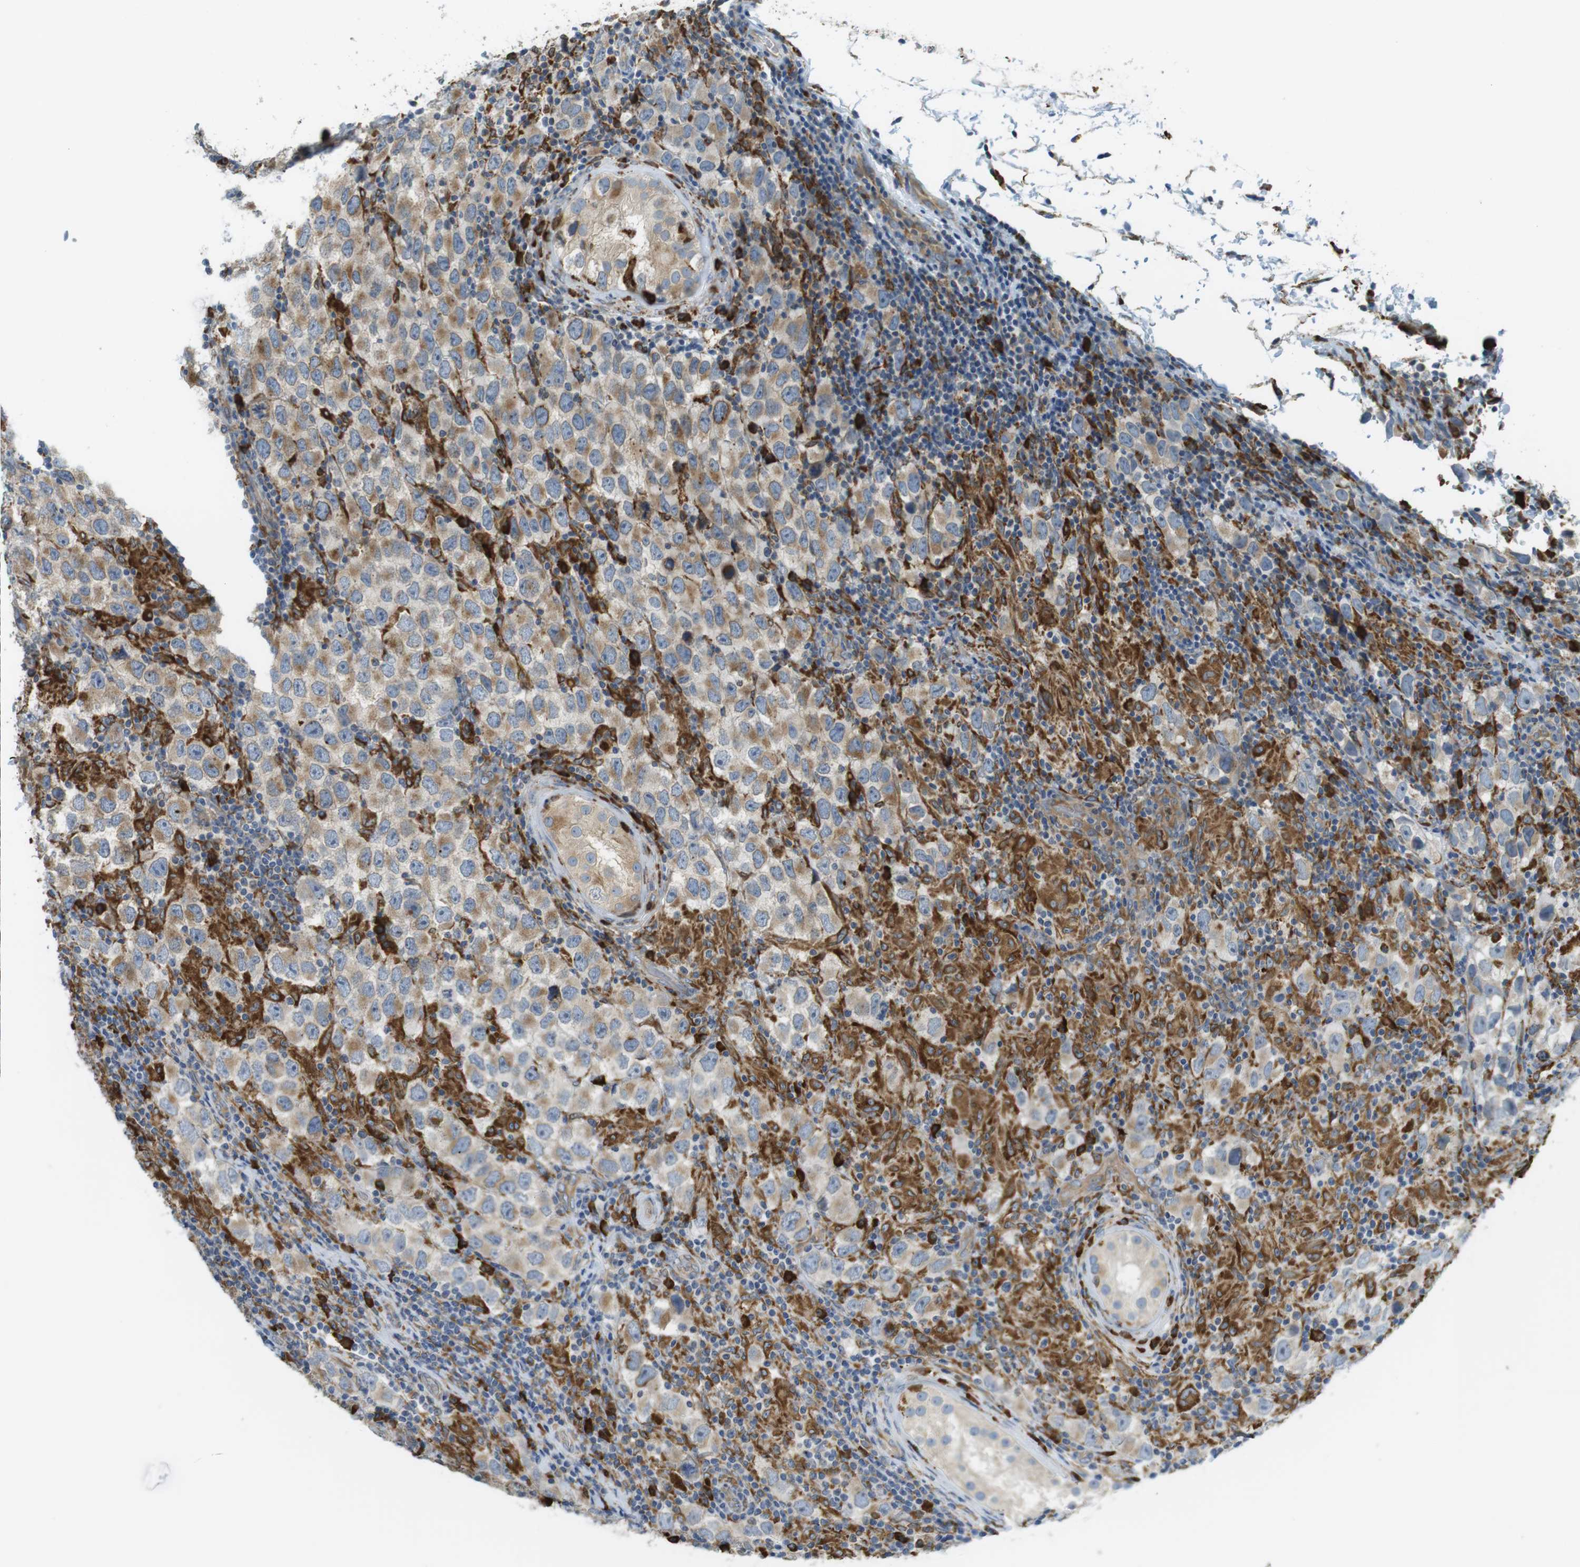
{"staining": {"intensity": "weak", "quantity": ">75%", "location": "cytoplasmic/membranous"}, "tissue": "testis cancer", "cell_type": "Tumor cells", "image_type": "cancer", "snomed": [{"axis": "morphology", "description": "Carcinoma, Embryonal, NOS"}, {"axis": "topography", "description": "Testis"}], "caption": "Testis cancer (embryonal carcinoma) stained with DAB IHC displays low levels of weak cytoplasmic/membranous staining in about >75% of tumor cells. Nuclei are stained in blue.", "gene": "MBOAT2", "patient": {"sex": "male", "age": 21}}